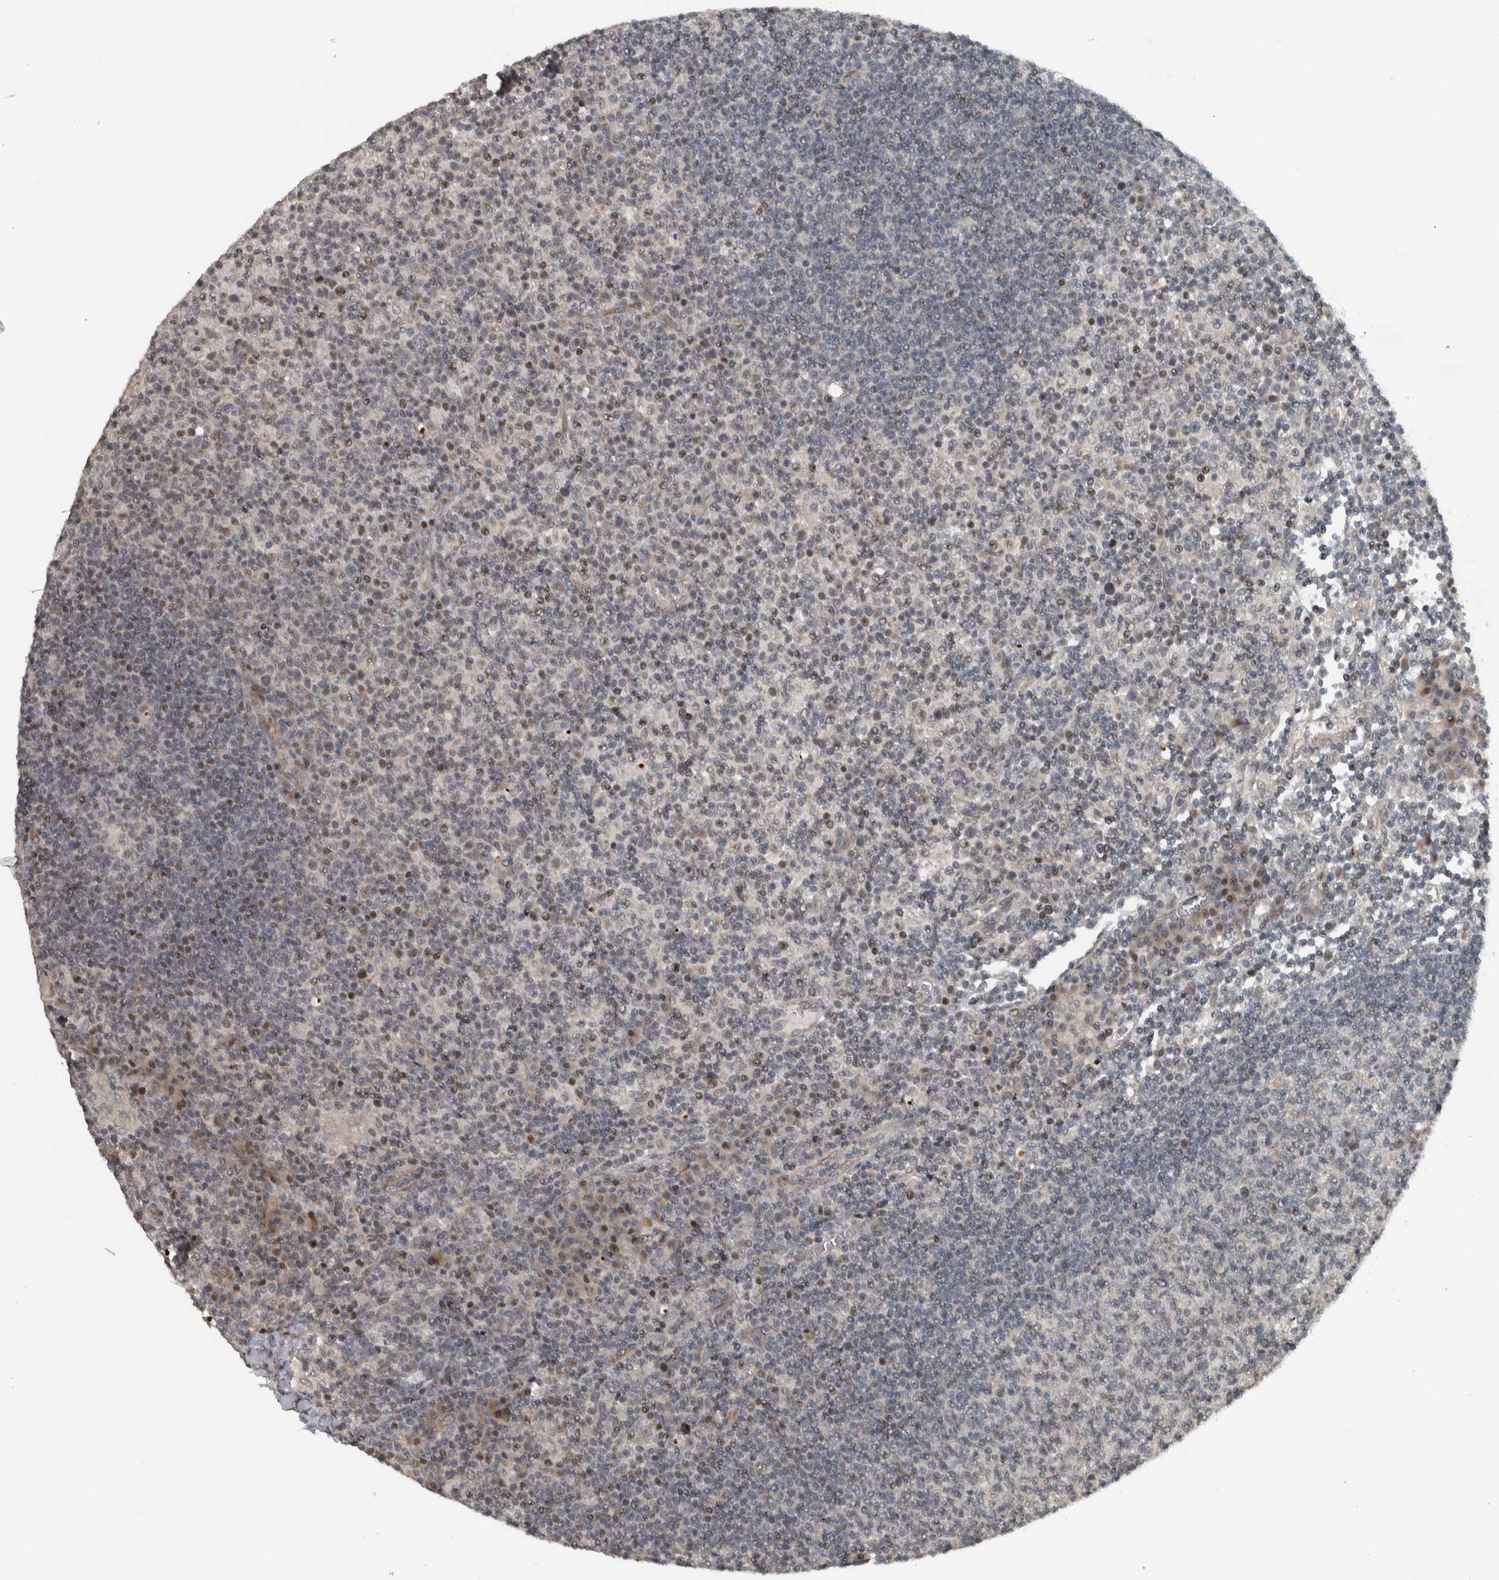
{"staining": {"intensity": "negative", "quantity": "none", "location": "none"}, "tissue": "lymph node", "cell_type": "Germinal center cells", "image_type": "normal", "snomed": [{"axis": "morphology", "description": "Normal tissue, NOS"}, {"axis": "morphology", "description": "Inflammation, NOS"}, {"axis": "topography", "description": "Lymph node"}], "caption": "The histopathology image shows no staining of germinal center cells in normal lymph node.", "gene": "NAPG", "patient": {"sex": "male", "age": 55}}